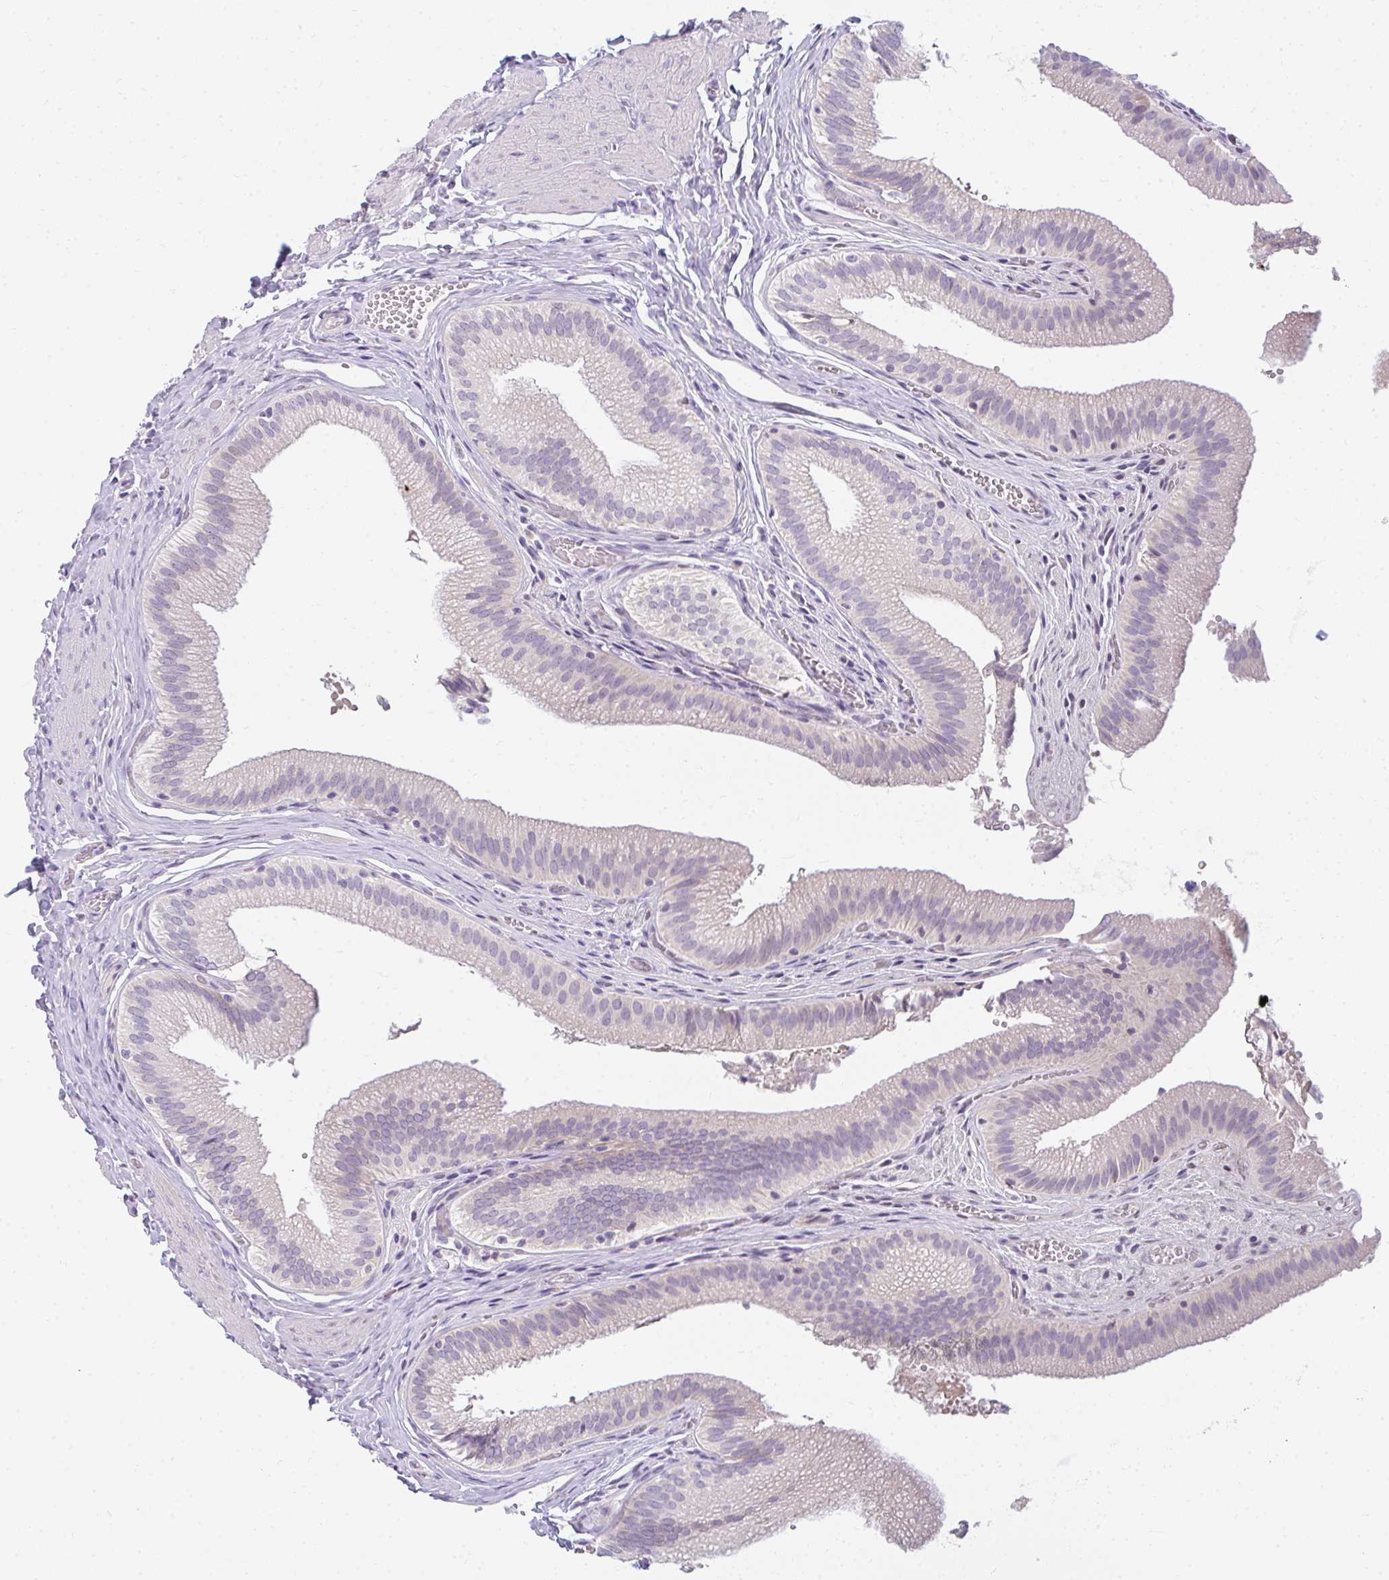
{"staining": {"intensity": "negative", "quantity": "none", "location": "none"}, "tissue": "gallbladder", "cell_type": "Glandular cells", "image_type": "normal", "snomed": [{"axis": "morphology", "description": "Normal tissue, NOS"}, {"axis": "topography", "description": "Gallbladder"}, {"axis": "topography", "description": "Peripheral nerve tissue"}], "caption": "Gallbladder stained for a protein using immunohistochemistry shows no expression glandular cells.", "gene": "PPP1R3G", "patient": {"sex": "male", "age": 17}}